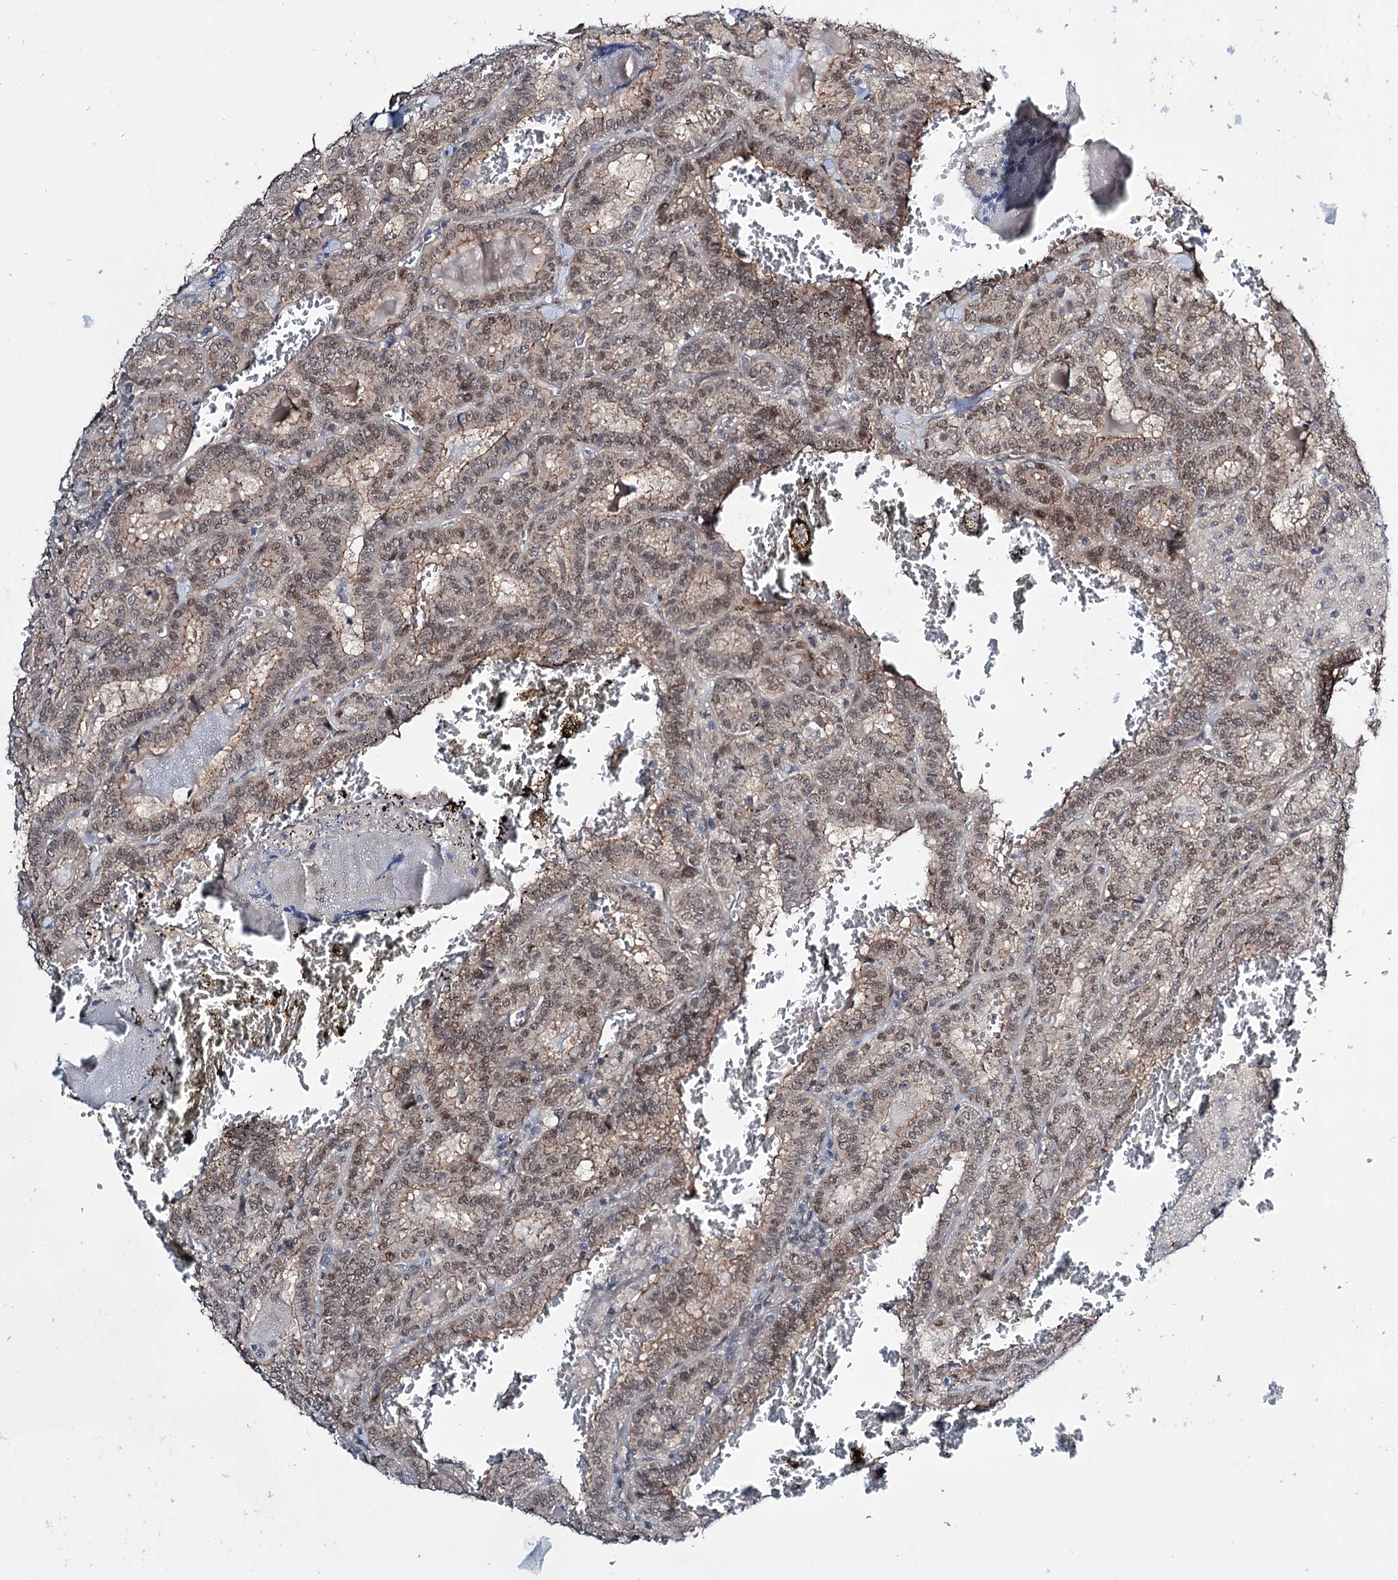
{"staining": {"intensity": "weak", "quantity": ">75%", "location": "cytoplasmic/membranous,nuclear"}, "tissue": "thyroid cancer", "cell_type": "Tumor cells", "image_type": "cancer", "snomed": [{"axis": "morphology", "description": "Papillary adenocarcinoma, NOS"}, {"axis": "topography", "description": "Thyroid gland"}], "caption": "DAB immunohistochemical staining of thyroid papillary adenocarcinoma exhibits weak cytoplasmic/membranous and nuclear protein staining in about >75% of tumor cells.", "gene": "DCUN1D4", "patient": {"sex": "female", "age": 72}}